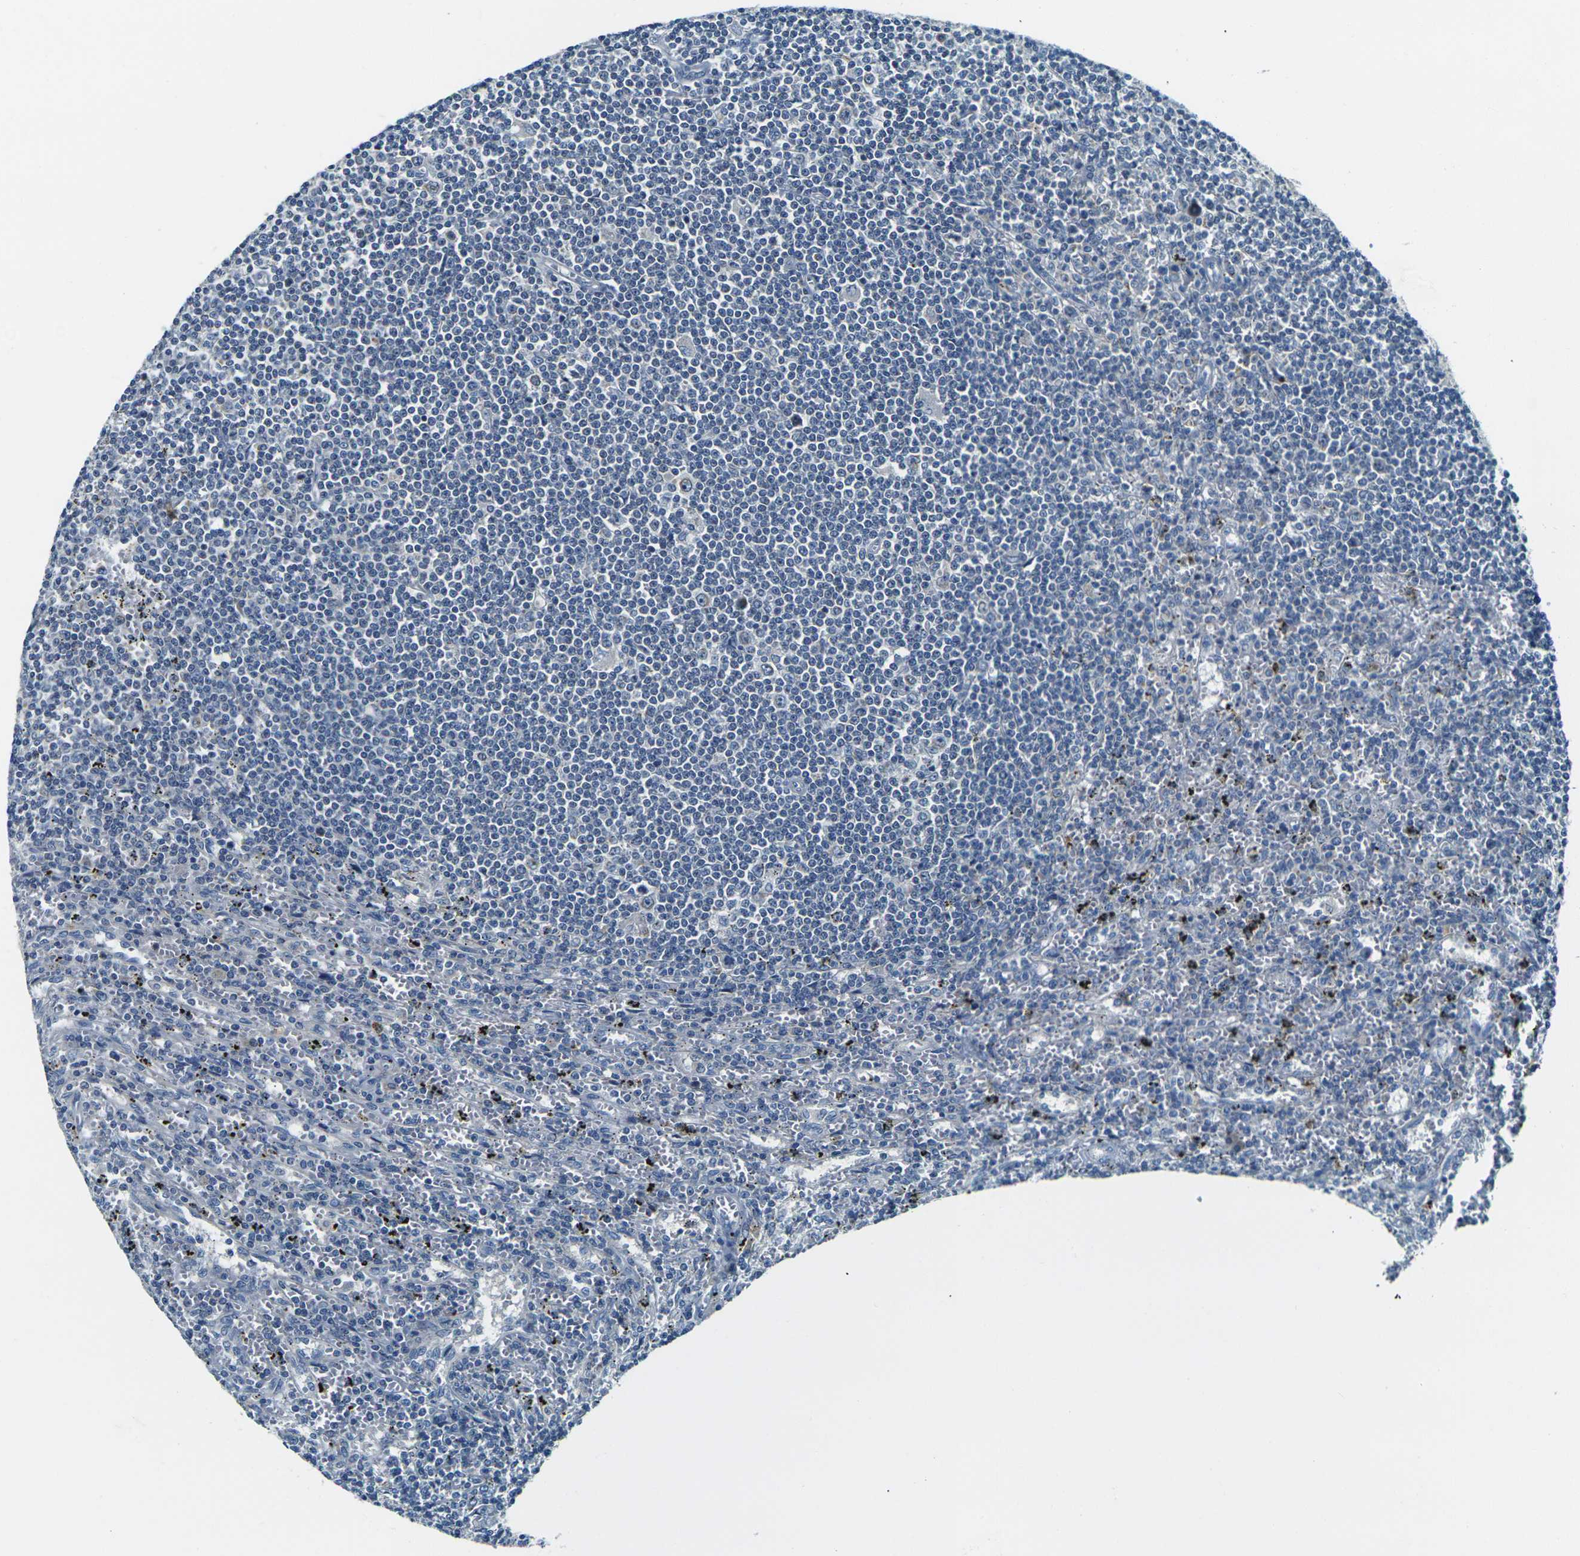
{"staining": {"intensity": "negative", "quantity": "none", "location": "none"}, "tissue": "lymphoma", "cell_type": "Tumor cells", "image_type": "cancer", "snomed": [{"axis": "morphology", "description": "Malignant lymphoma, non-Hodgkin's type, Low grade"}, {"axis": "topography", "description": "Spleen"}], "caption": "Protein analysis of malignant lymphoma, non-Hodgkin's type (low-grade) reveals no significant expression in tumor cells.", "gene": "SHISAL2B", "patient": {"sex": "male", "age": 76}}